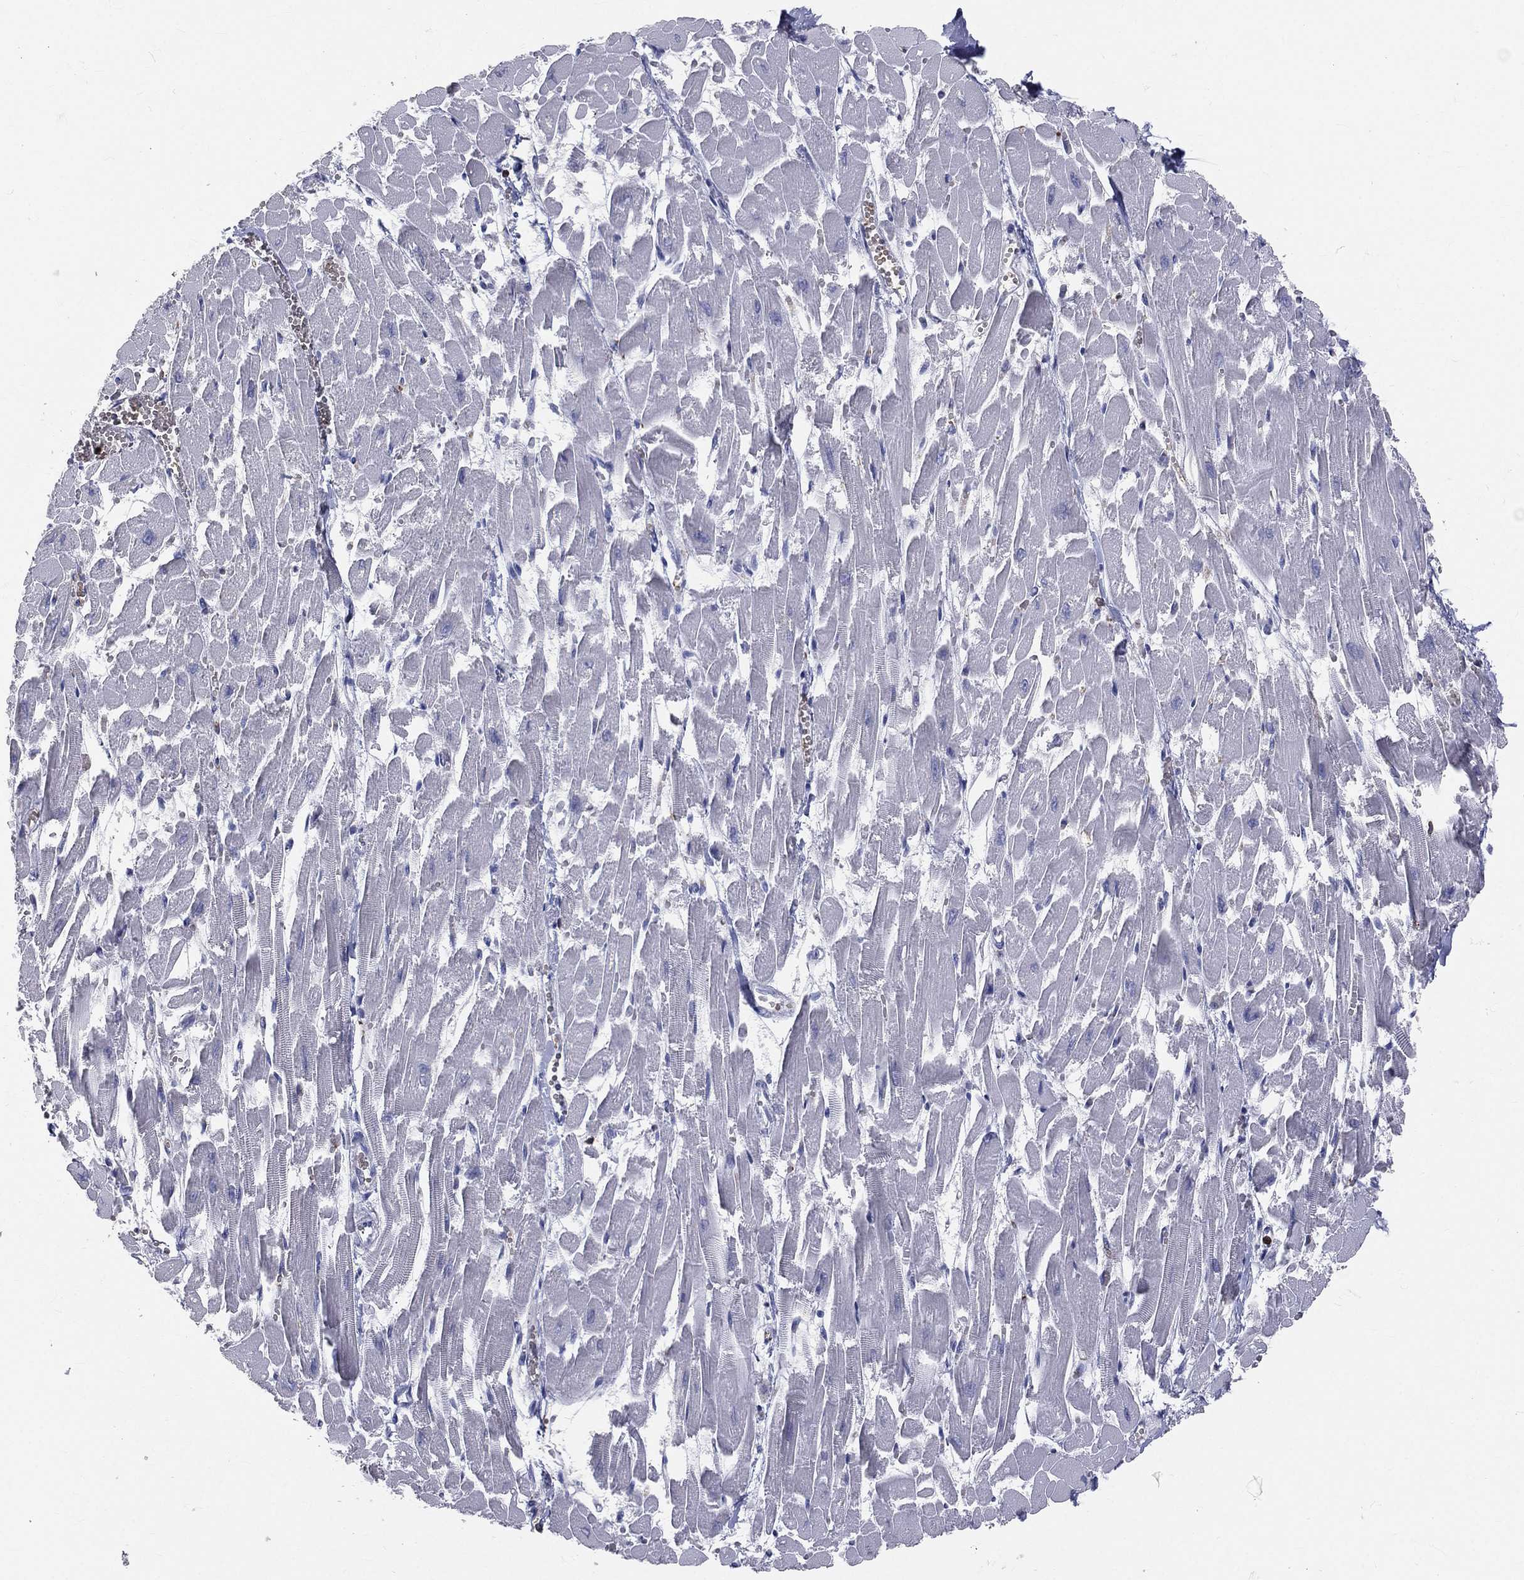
{"staining": {"intensity": "negative", "quantity": "none", "location": "none"}, "tissue": "heart muscle", "cell_type": "Cardiomyocytes", "image_type": "normal", "snomed": [{"axis": "morphology", "description": "Normal tissue, NOS"}, {"axis": "topography", "description": "Heart"}], "caption": "This is an immunohistochemistry micrograph of benign human heart muscle. There is no staining in cardiomyocytes.", "gene": "CTSW", "patient": {"sex": "female", "age": 52}}